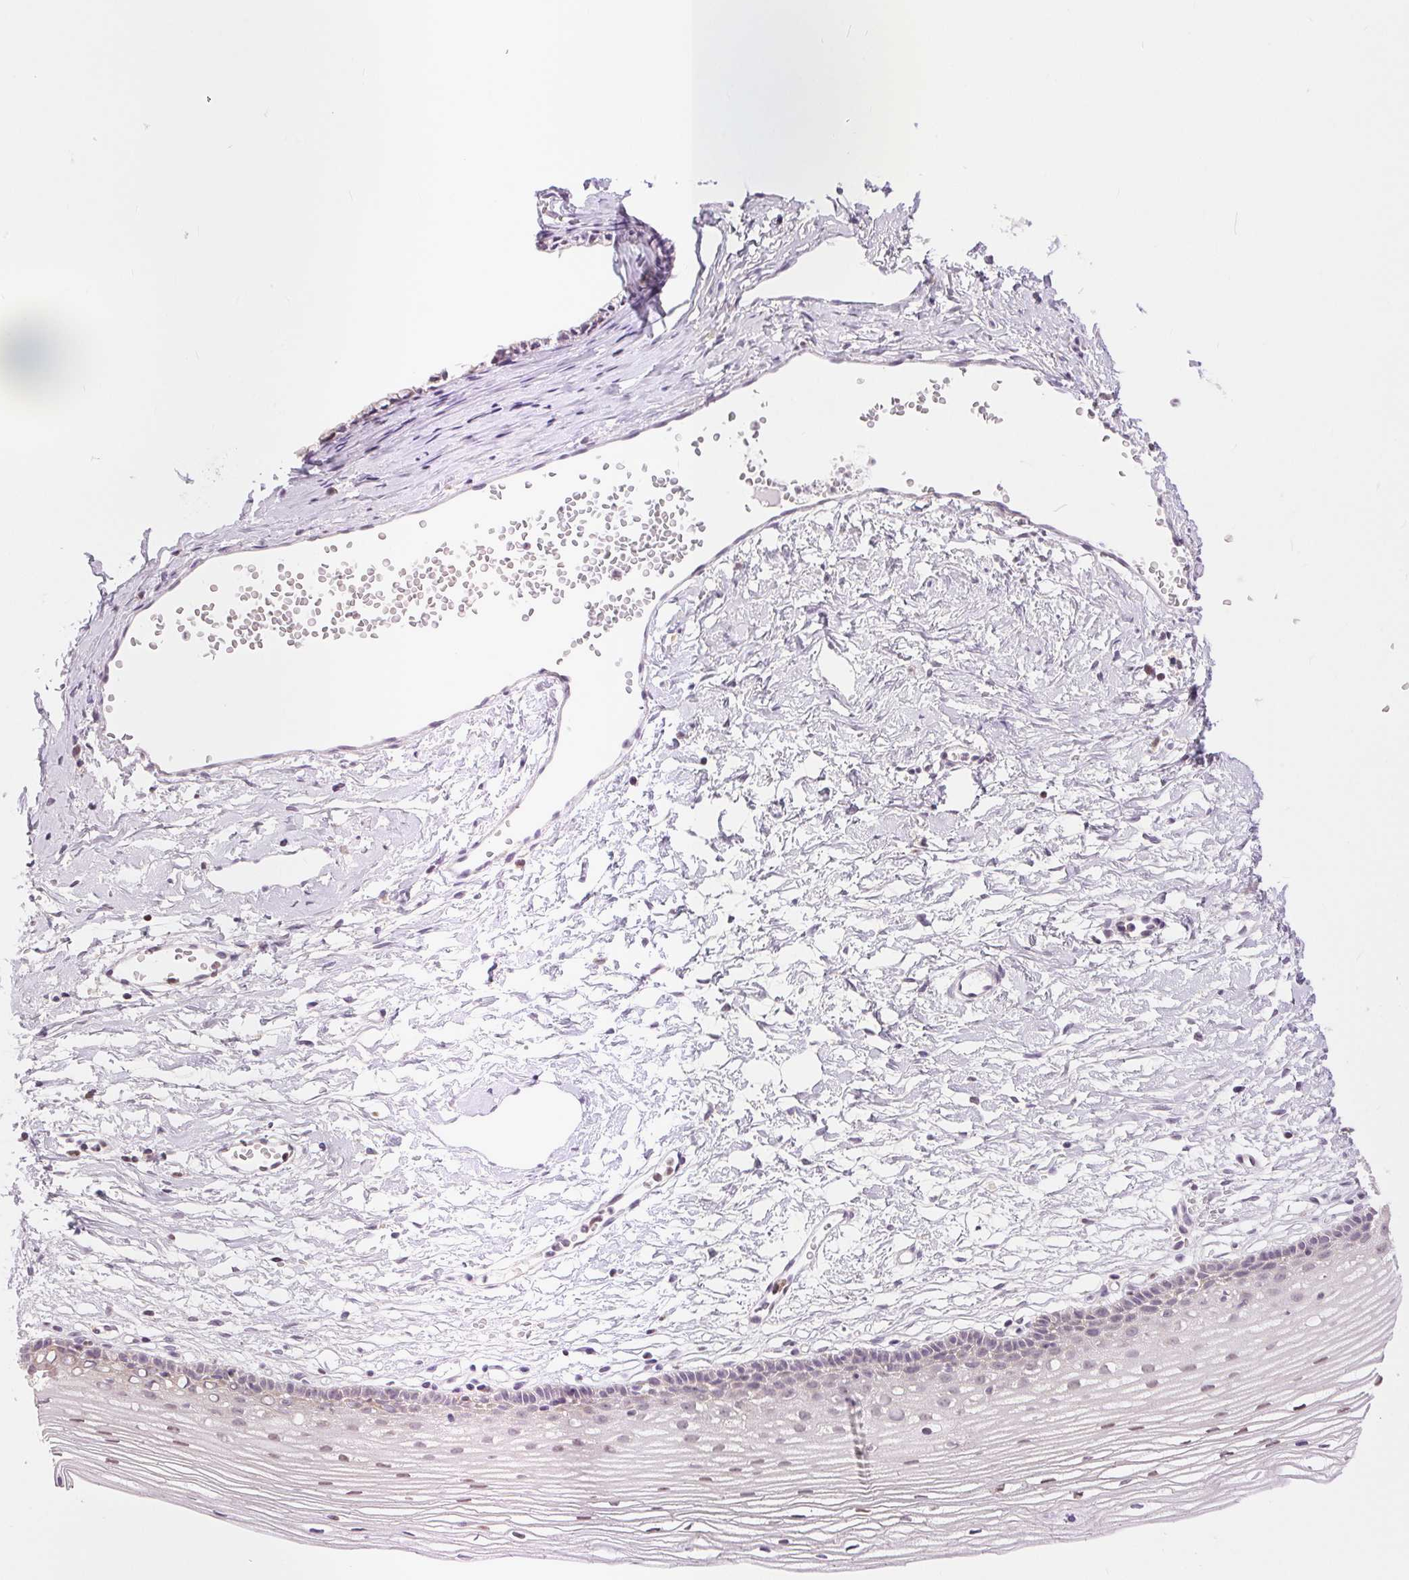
{"staining": {"intensity": "negative", "quantity": "none", "location": "none"}, "tissue": "cervix", "cell_type": "Glandular cells", "image_type": "normal", "snomed": [{"axis": "morphology", "description": "Normal tissue, NOS"}, {"axis": "topography", "description": "Cervix"}], "caption": "Micrograph shows no protein expression in glandular cells of benign cervix.", "gene": "POU2F2", "patient": {"sex": "female", "age": 40}}